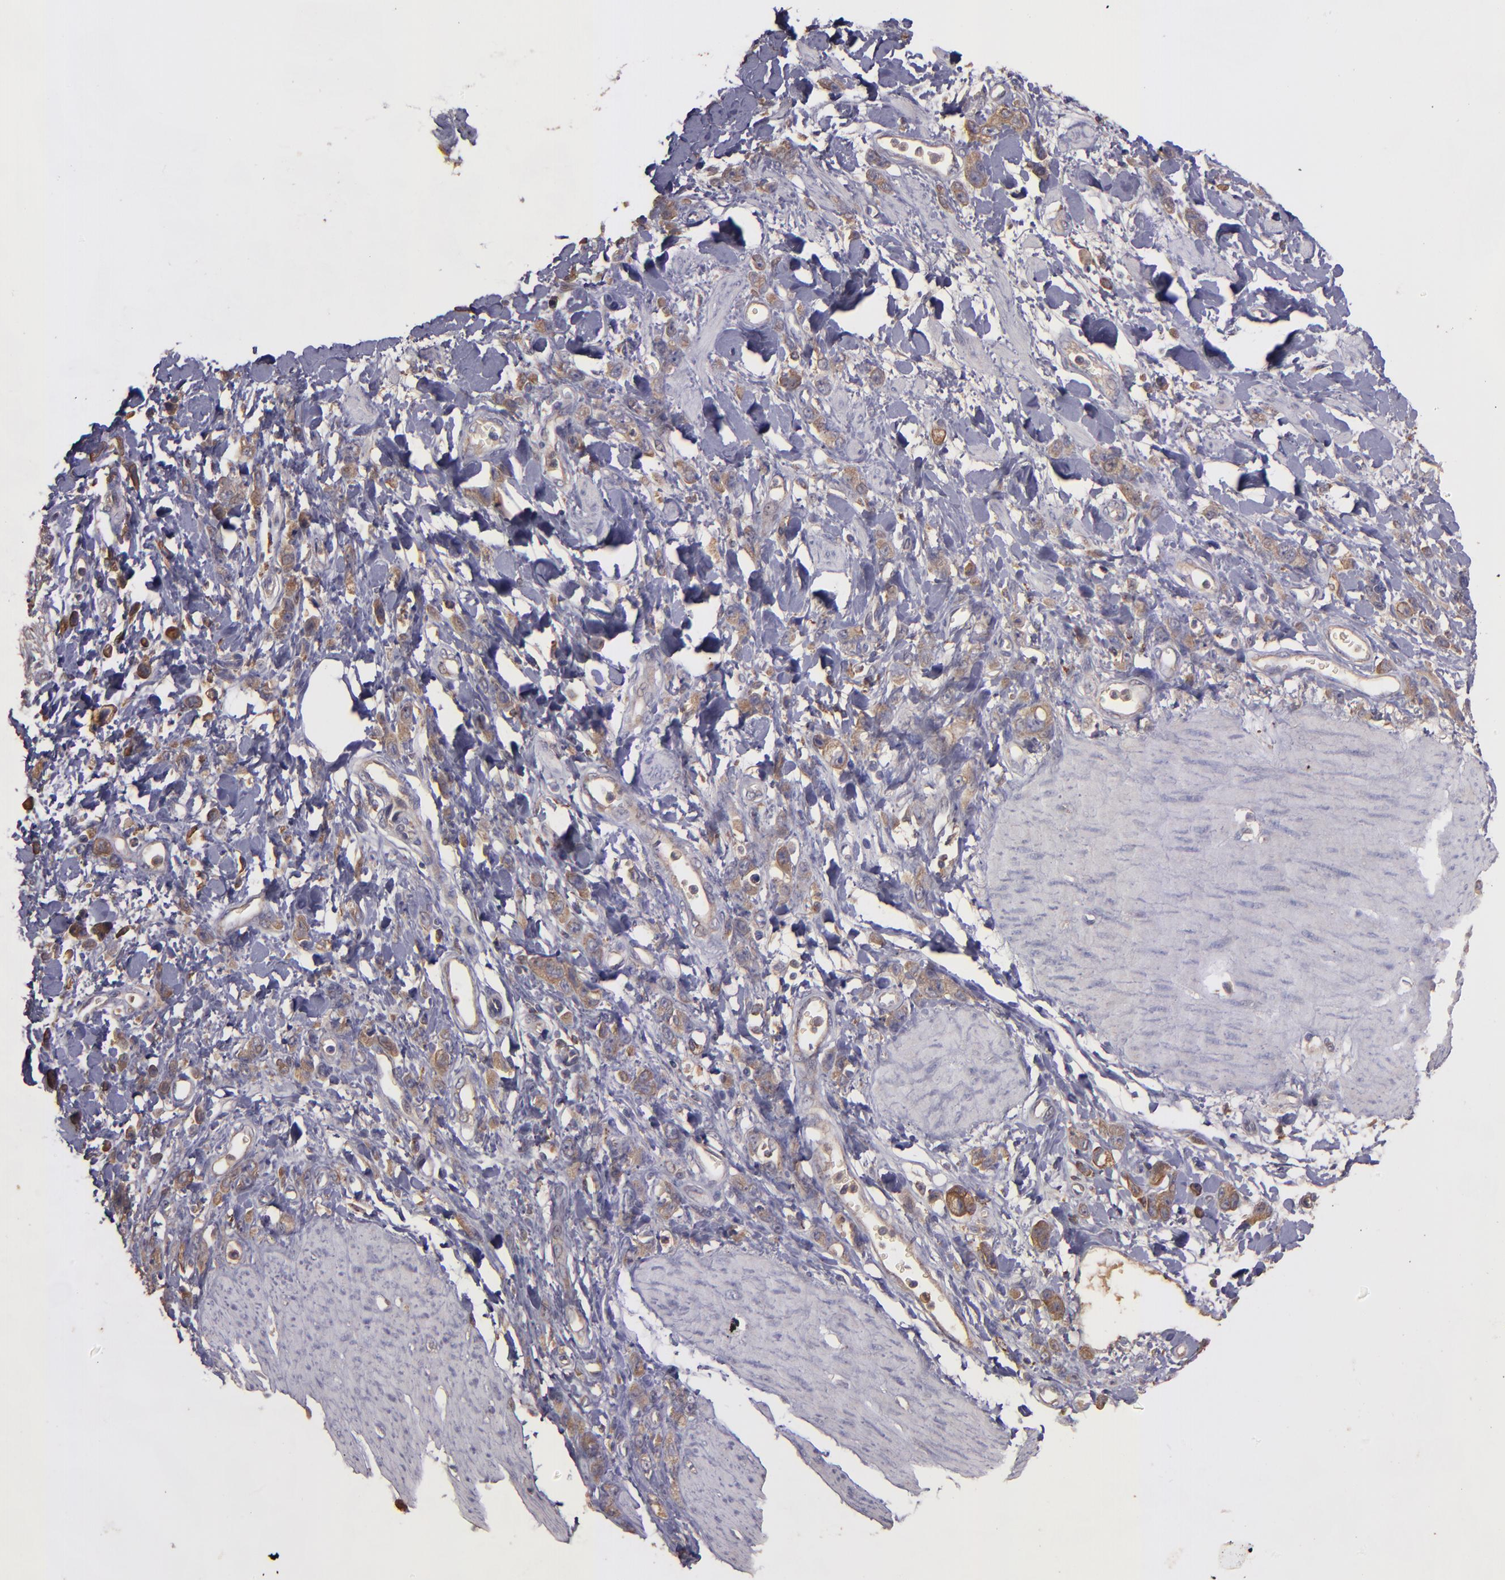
{"staining": {"intensity": "moderate", "quantity": "25%-75%", "location": "cytoplasmic/membranous"}, "tissue": "stomach cancer", "cell_type": "Tumor cells", "image_type": "cancer", "snomed": [{"axis": "morphology", "description": "Normal tissue, NOS"}, {"axis": "morphology", "description": "Adenocarcinoma, NOS"}, {"axis": "topography", "description": "Stomach"}], "caption": "DAB (3,3'-diaminobenzidine) immunohistochemical staining of human stomach adenocarcinoma reveals moderate cytoplasmic/membranous protein positivity in about 25%-75% of tumor cells.", "gene": "SRRD", "patient": {"sex": "male", "age": 82}}